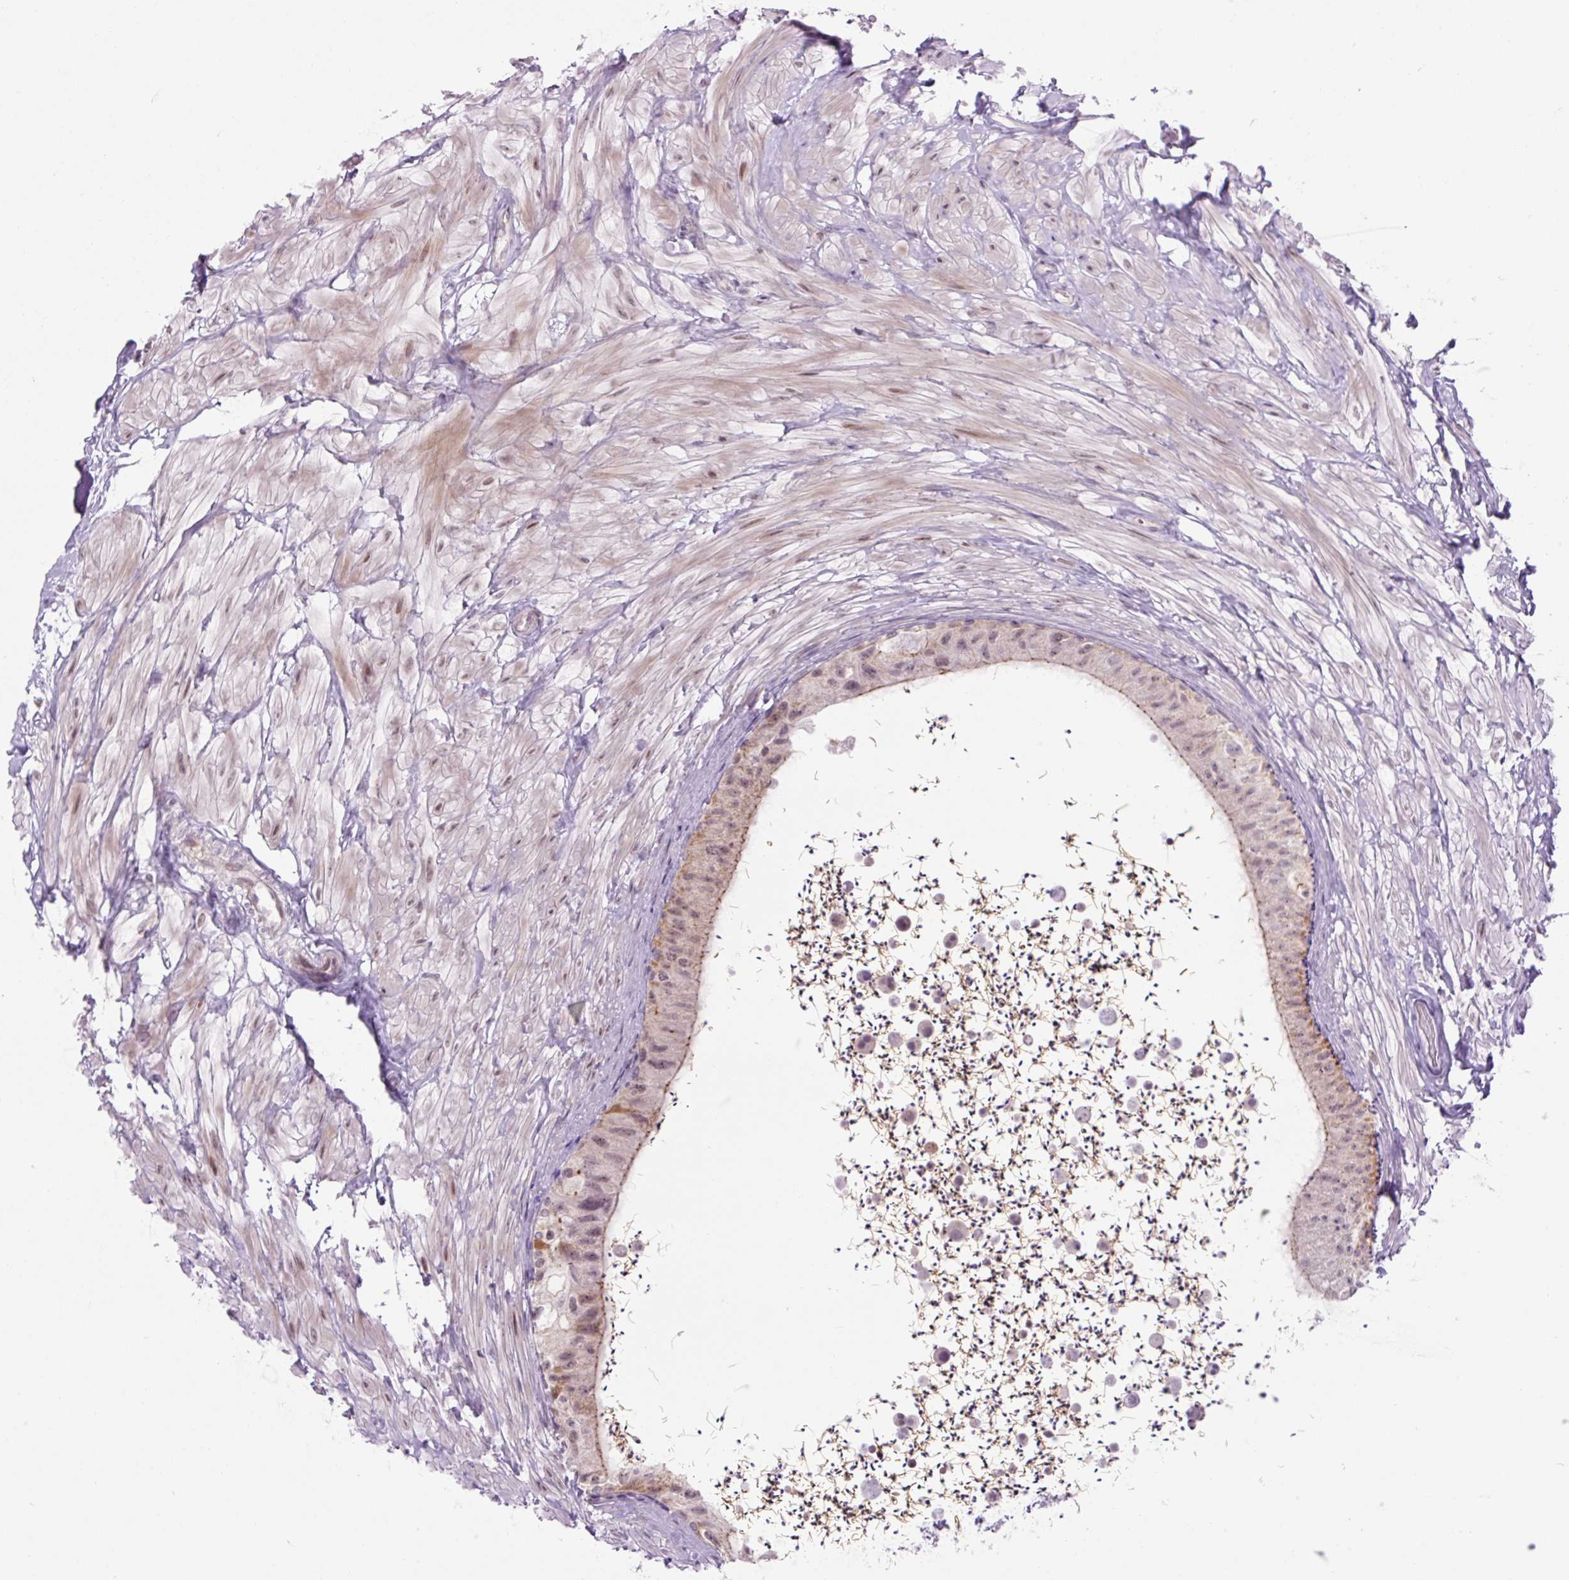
{"staining": {"intensity": "moderate", "quantity": "25%-75%", "location": "cytoplasmic/membranous,nuclear"}, "tissue": "epididymis", "cell_type": "Glandular cells", "image_type": "normal", "snomed": [{"axis": "morphology", "description": "Normal tissue, NOS"}, {"axis": "topography", "description": "Epididymis"}, {"axis": "topography", "description": "Peripheral nerve tissue"}], "caption": "Protein expression analysis of benign human epididymis reveals moderate cytoplasmic/membranous,nuclear staining in approximately 25%-75% of glandular cells. (DAB (3,3'-diaminobenzidine) IHC with brightfield microscopy, high magnification).", "gene": "ICE1", "patient": {"sex": "male", "age": 32}}